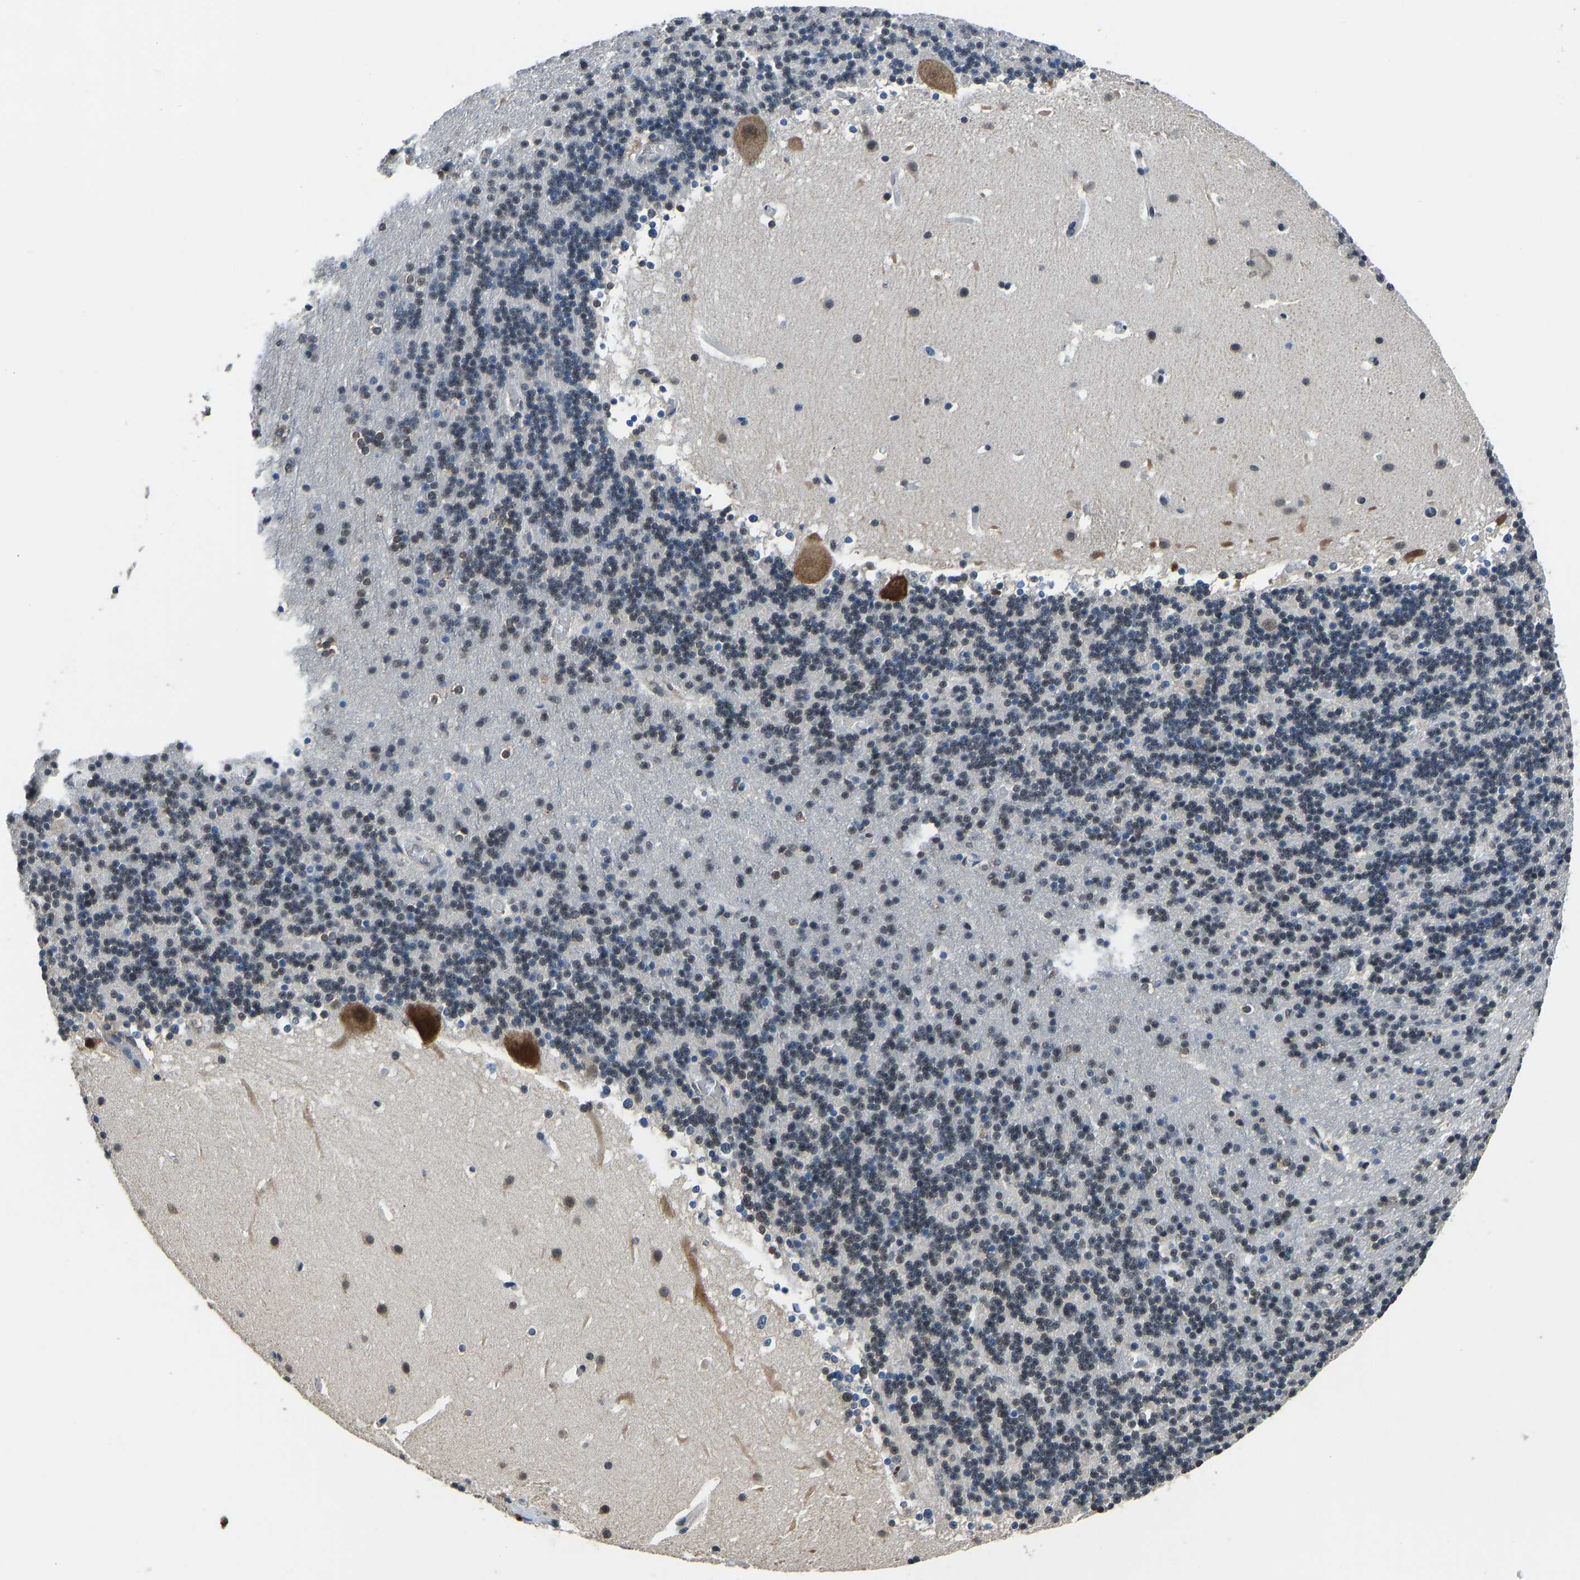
{"staining": {"intensity": "negative", "quantity": "none", "location": "none"}, "tissue": "cerebellum", "cell_type": "Cells in granular layer", "image_type": "normal", "snomed": [{"axis": "morphology", "description": "Normal tissue, NOS"}, {"axis": "topography", "description": "Cerebellum"}], "caption": "DAB immunohistochemical staining of benign human cerebellum displays no significant positivity in cells in granular layer.", "gene": "TOX4", "patient": {"sex": "male", "age": 45}}